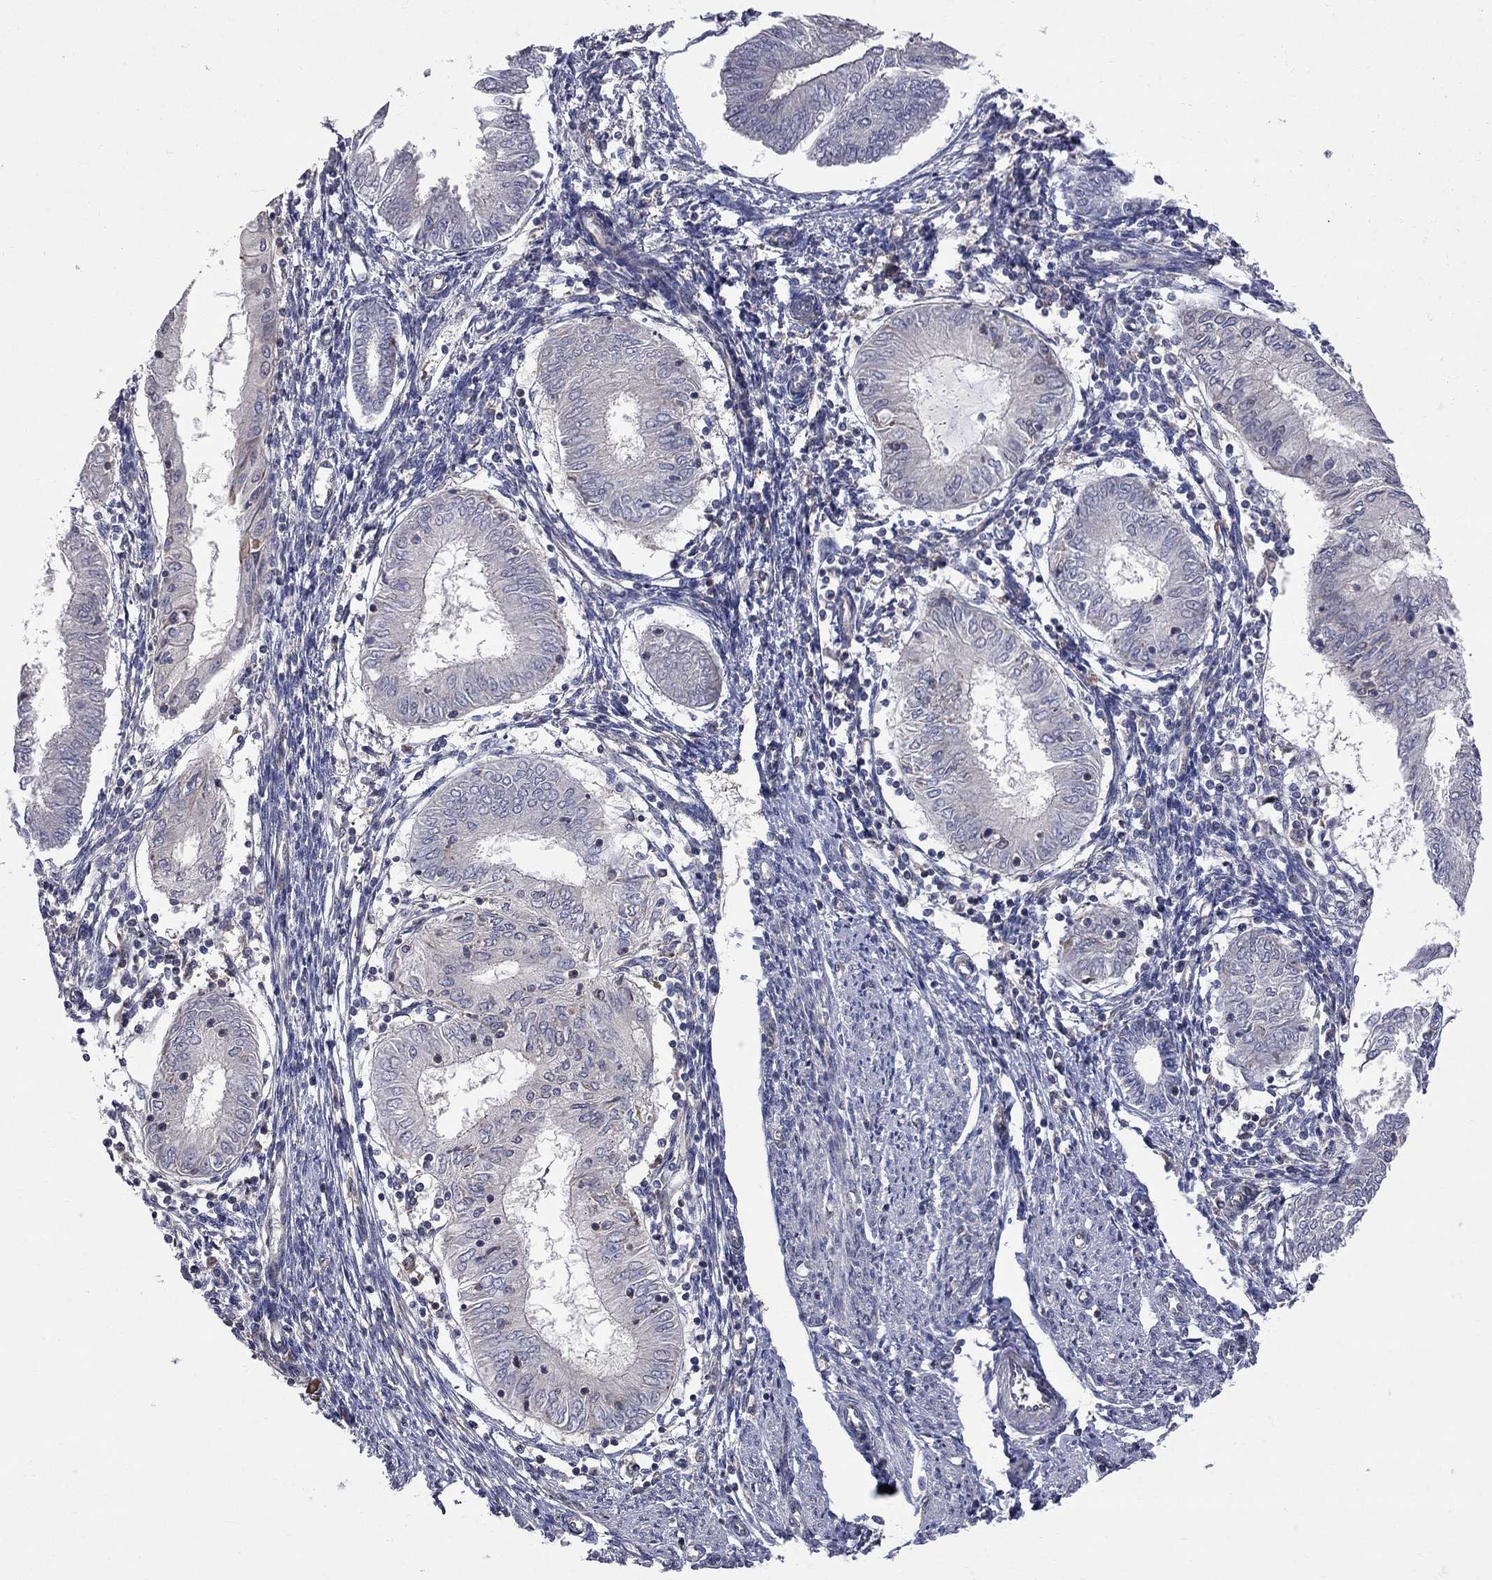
{"staining": {"intensity": "negative", "quantity": "none", "location": "none"}, "tissue": "endometrial cancer", "cell_type": "Tumor cells", "image_type": "cancer", "snomed": [{"axis": "morphology", "description": "Adenocarcinoma, NOS"}, {"axis": "topography", "description": "Endometrium"}], "caption": "IHC of human adenocarcinoma (endometrial) reveals no expression in tumor cells.", "gene": "ABI3", "patient": {"sex": "female", "age": 68}}